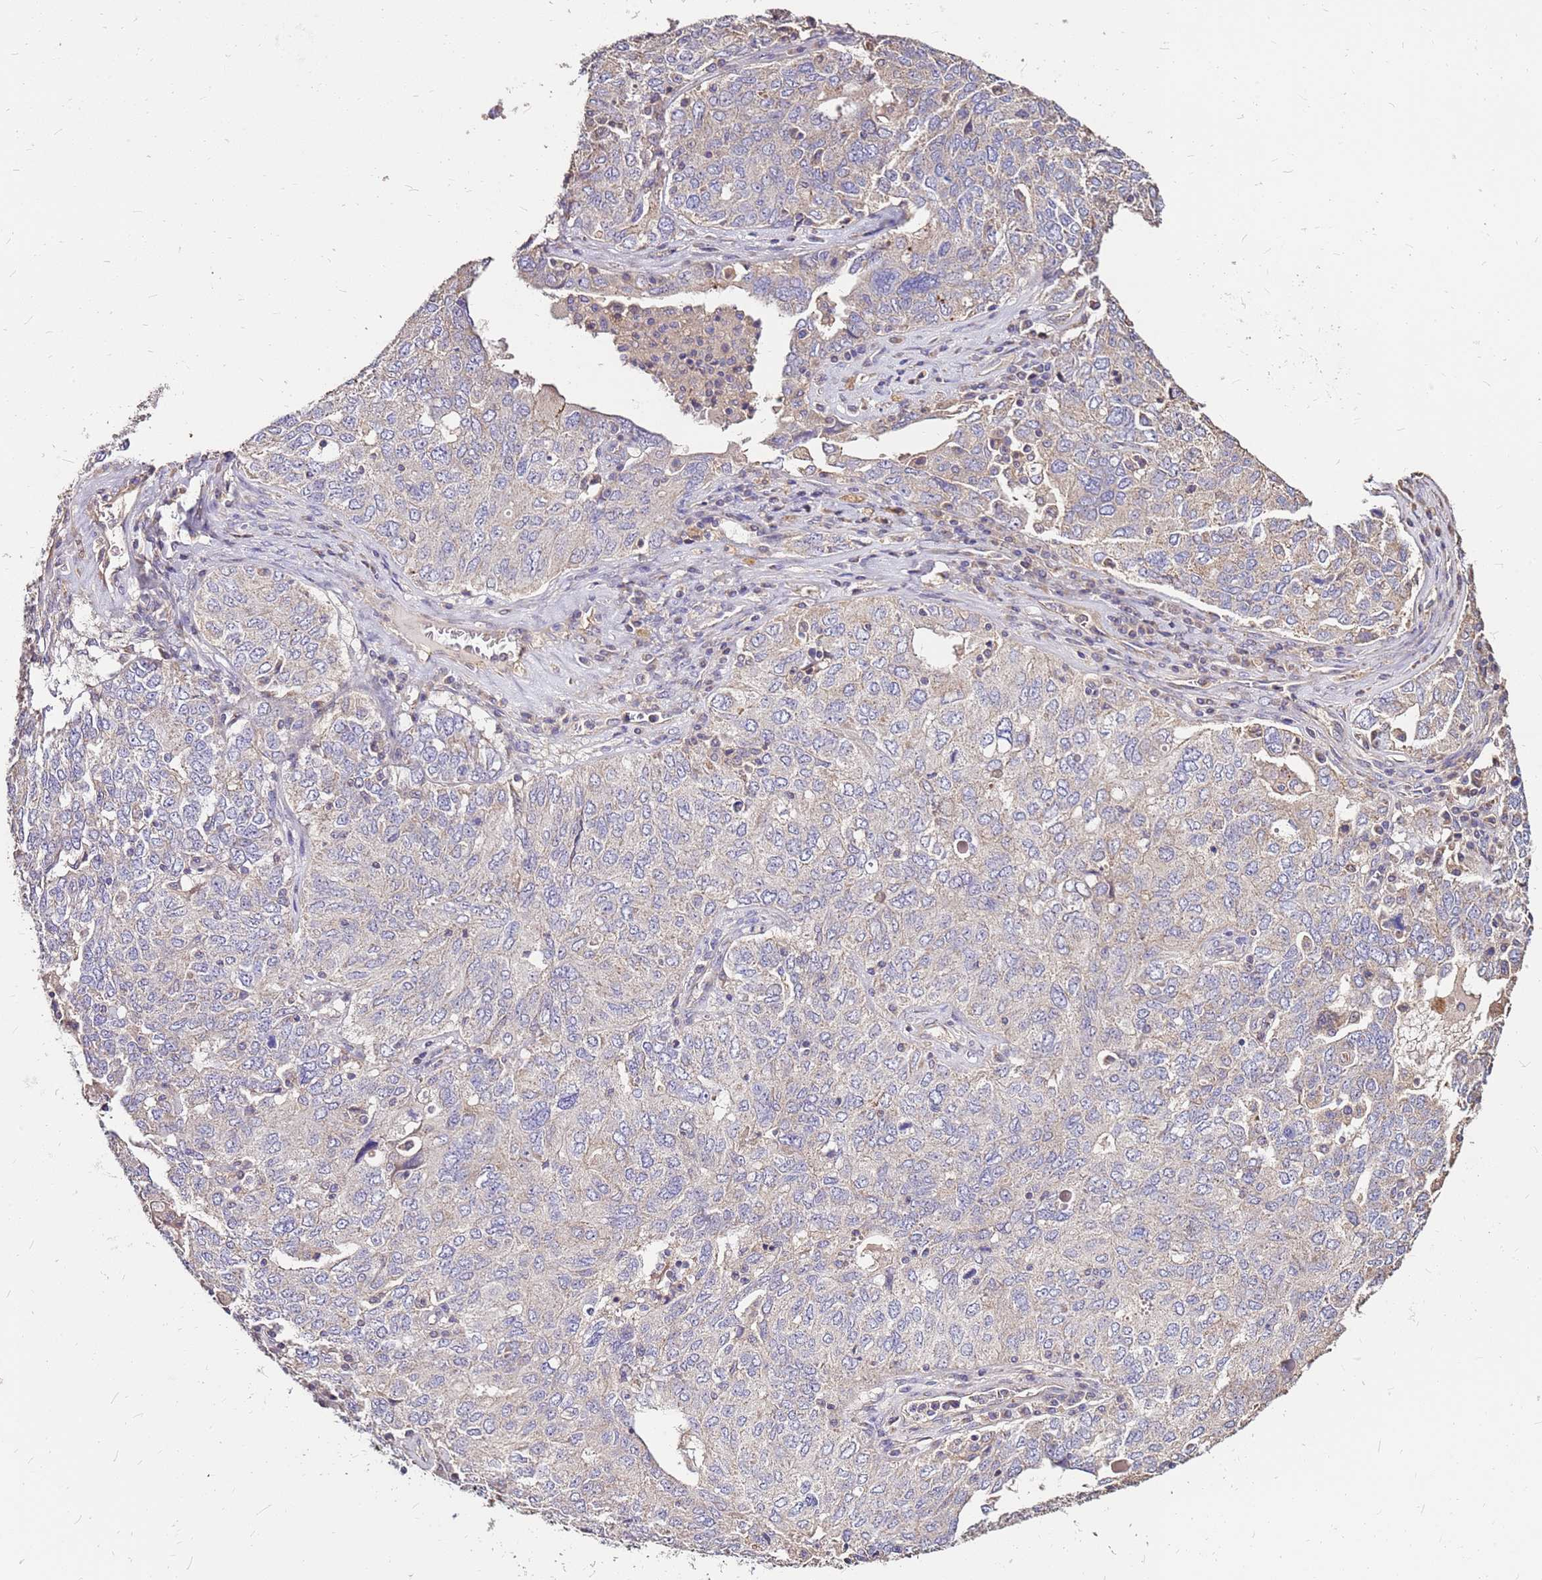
{"staining": {"intensity": "negative", "quantity": "none", "location": "none"}, "tissue": "ovarian cancer", "cell_type": "Tumor cells", "image_type": "cancer", "snomed": [{"axis": "morphology", "description": "Carcinoma, endometroid"}, {"axis": "topography", "description": "Ovary"}], "caption": "Tumor cells are negative for protein expression in human ovarian cancer.", "gene": "EXD3", "patient": {"sex": "female", "age": 62}}